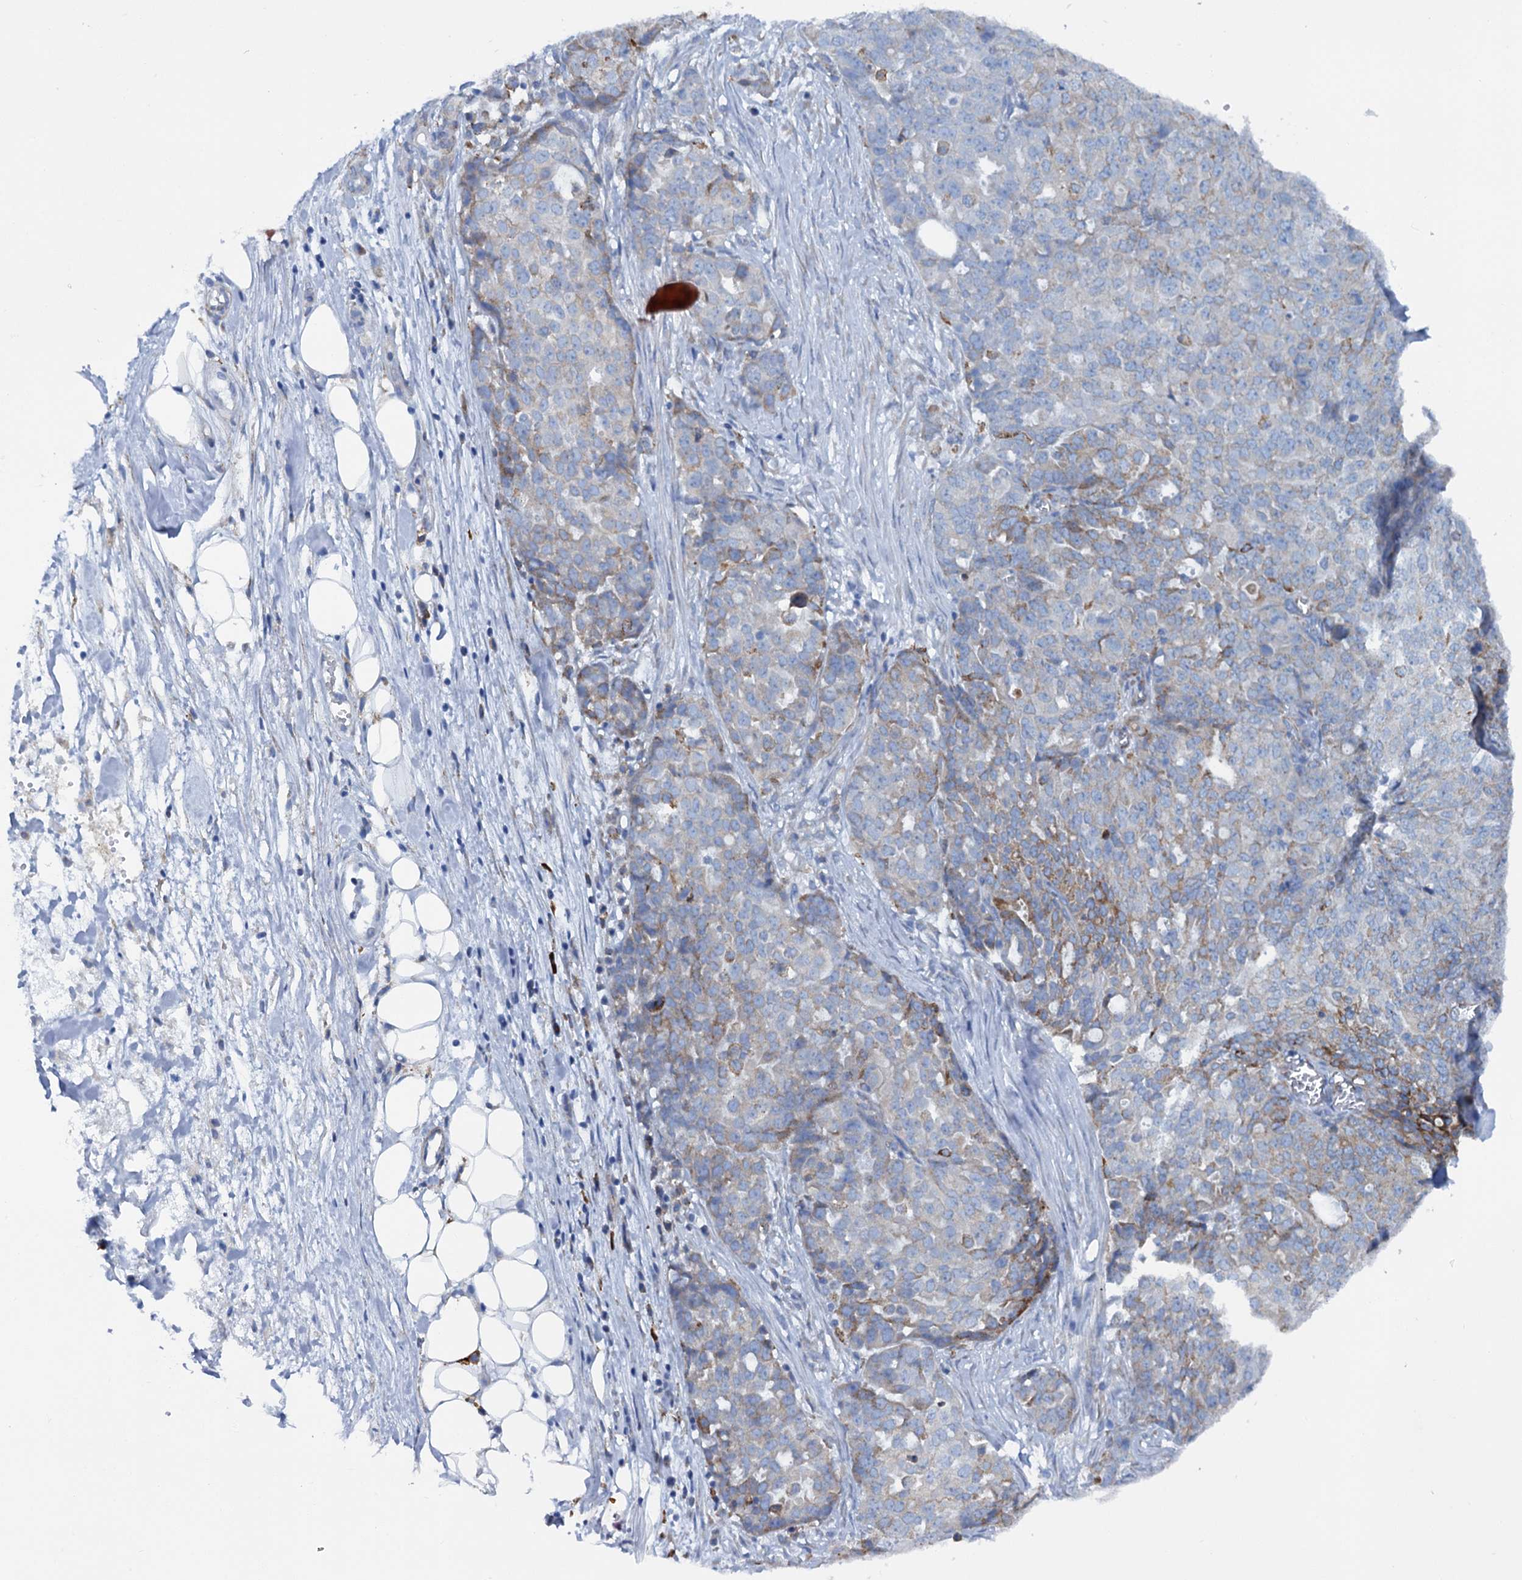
{"staining": {"intensity": "weak", "quantity": "<25%", "location": "cytoplasmic/membranous"}, "tissue": "ovarian cancer", "cell_type": "Tumor cells", "image_type": "cancer", "snomed": [{"axis": "morphology", "description": "Cystadenocarcinoma, serous, NOS"}, {"axis": "topography", "description": "Soft tissue"}, {"axis": "topography", "description": "Ovary"}], "caption": "Immunohistochemical staining of ovarian cancer displays no significant staining in tumor cells. The staining was performed using DAB to visualize the protein expression in brown, while the nuclei were stained in blue with hematoxylin (Magnification: 20x).", "gene": "SHE", "patient": {"sex": "female", "age": 57}}